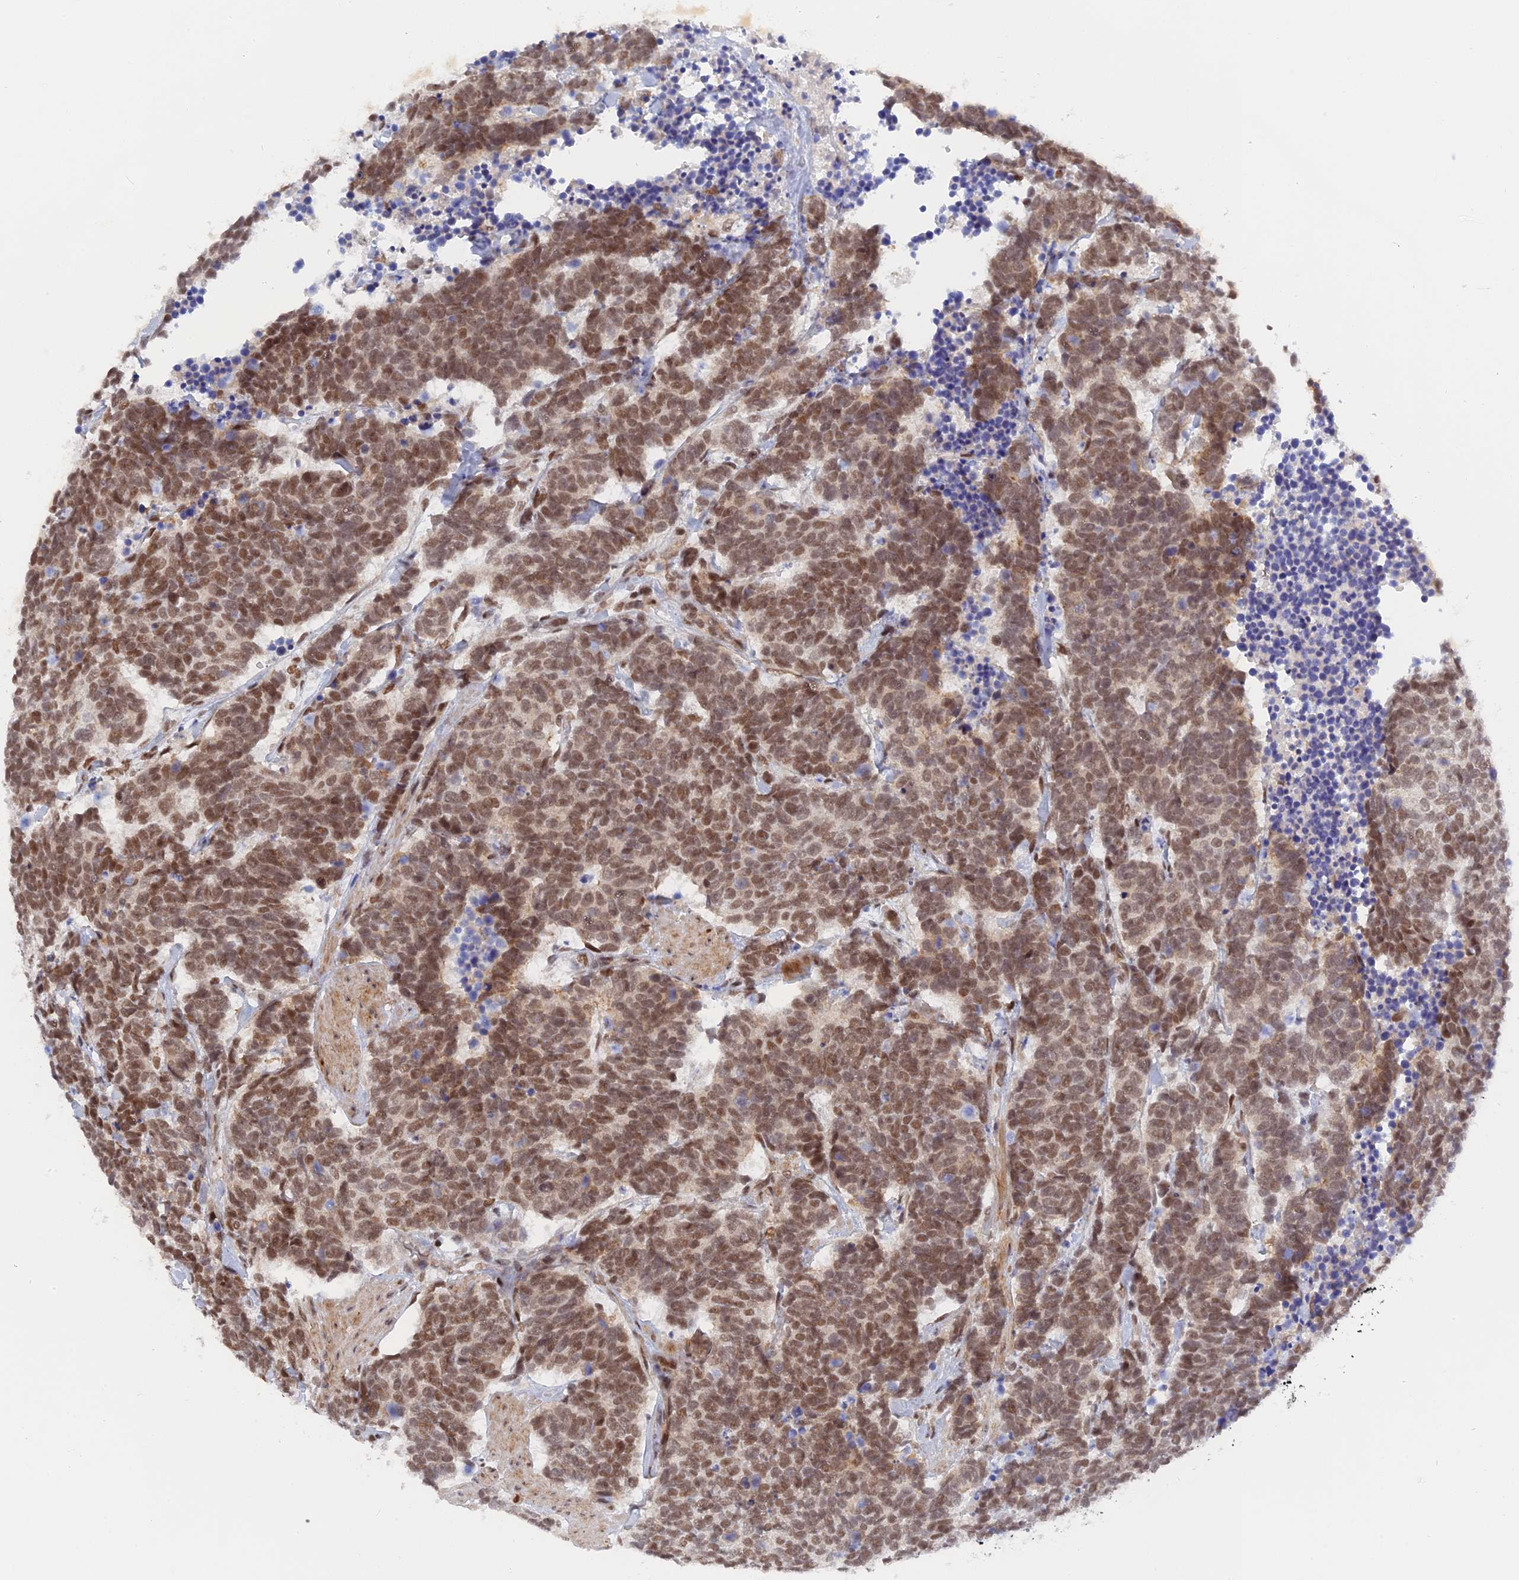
{"staining": {"intensity": "moderate", "quantity": ">75%", "location": "nuclear"}, "tissue": "carcinoid", "cell_type": "Tumor cells", "image_type": "cancer", "snomed": [{"axis": "morphology", "description": "Carcinoma, NOS"}, {"axis": "morphology", "description": "Carcinoid, malignant, NOS"}, {"axis": "topography", "description": "Urinary bladder"}], "caption": "Tumor cells display medium levels of moderate nuclear positivity in about >75% of cells in carcinoid. The staining was performed using DAB, with brown indicating positive protein expression. Nuclei are stained blue with hematoxylin.", "gene": "CCDC85A", "patient": {"sex": "male", "age": 57}}